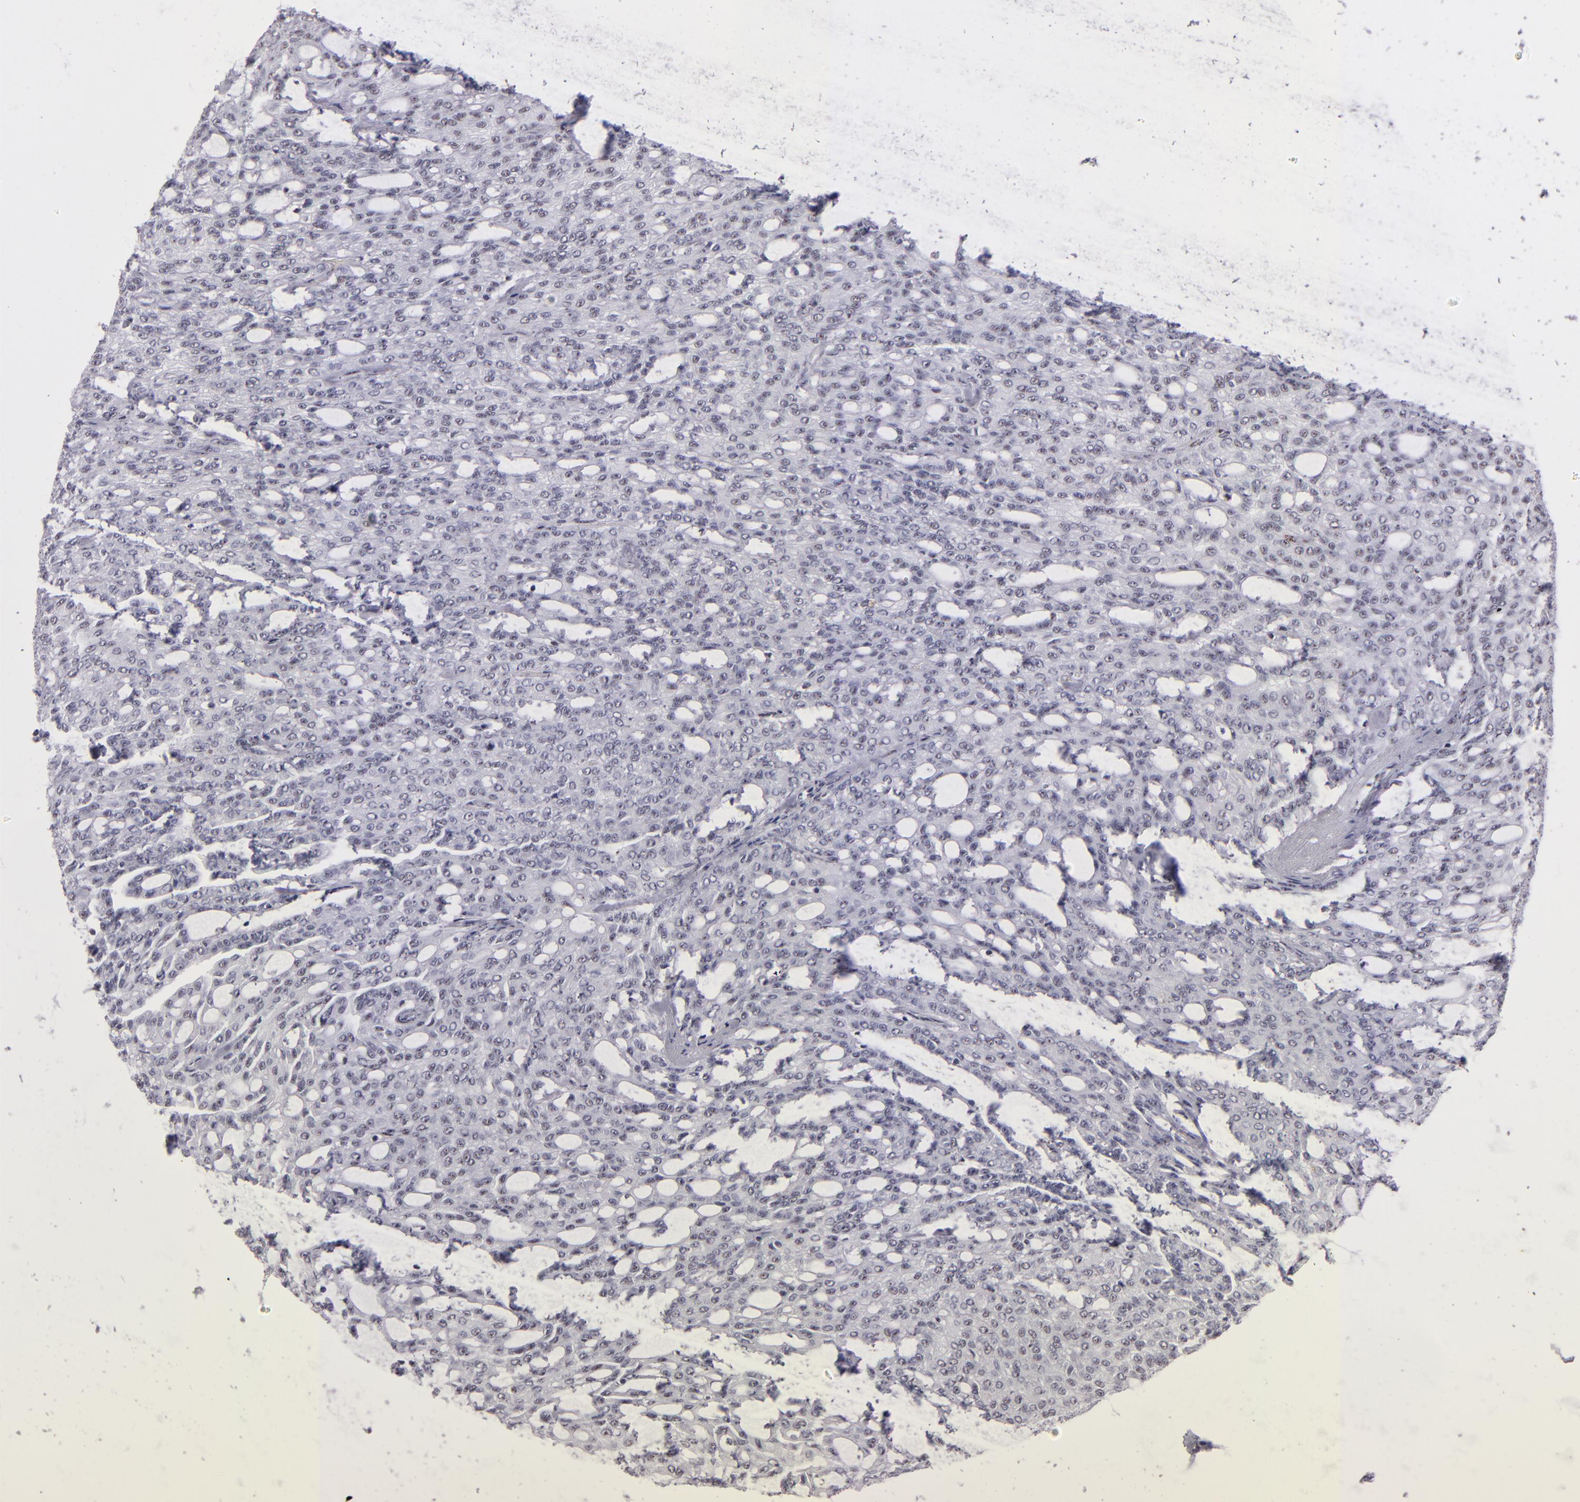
{"staining": {"intensity": "negative", "quantity": "none", "location": "none"}, "tissue": "renal cancer", "cell_type": "Tumor cells", "image_type": "cancer", "snomed": [{"axis": "morphology", "description": "Adenocarcinoma, NOS"}, {"axis": "topography", "description": "Kidney"}], "caption": "Immunohistochemistry (IHC) photomicrograph of neoplastic tissue: renal cancer stained with DAB reveals no significant protein positivity in tumor cells. (Stains: DAB (3,3'-diaminobenzidine) IHC with hematoxylin counter stain, Microscopy: brightfield microscopy at high magnification).", "gene": "TOP3A", "patient": {"sex": "male", "age": 63}}